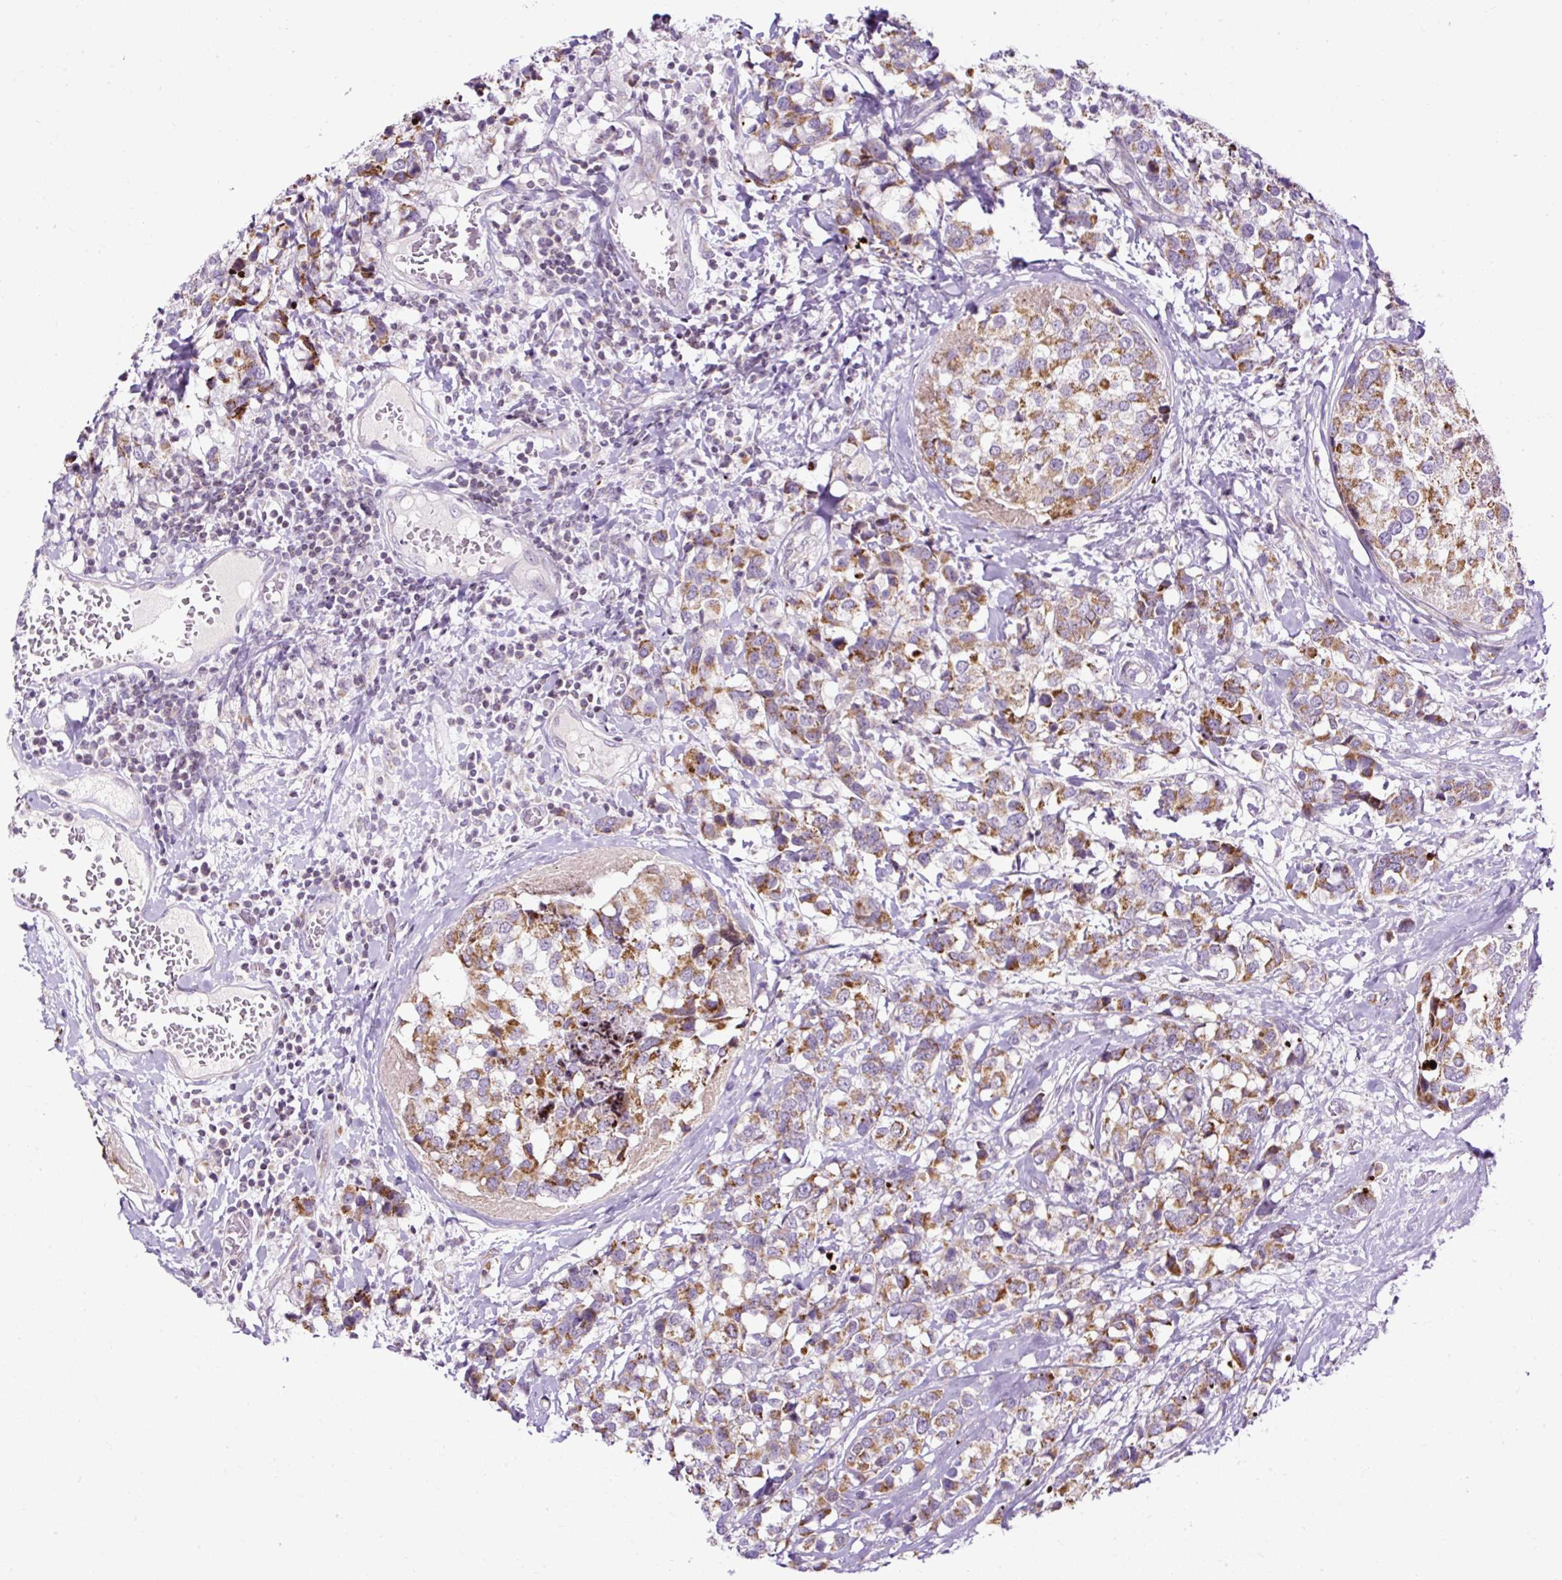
{"staining": {"intensity": "moderate", "quantity": ">75%", "location": "cytoplasmic/membranous"}, "tissue": "breast cancer", "cell_type": "Tumor cells", "image_type": "cancer", "snomed": [{"axis": "morphology", "description": "Lobular carcinoma"}, {"axis": "topography", "description": "Breast"}], "caption": "Protein analysis of breast lobular carcinoma tissue reveals moderate cytoplasmic/membranous positivity in about >75% of tumor cells. The staining was performed using DAB to visualize the protein expression in brown, while the nuclei were stained in blue with hematoxylin (Magnification: 20x).", "gene": "FMC1", "patient": {"sex": "female", "age": 59}}